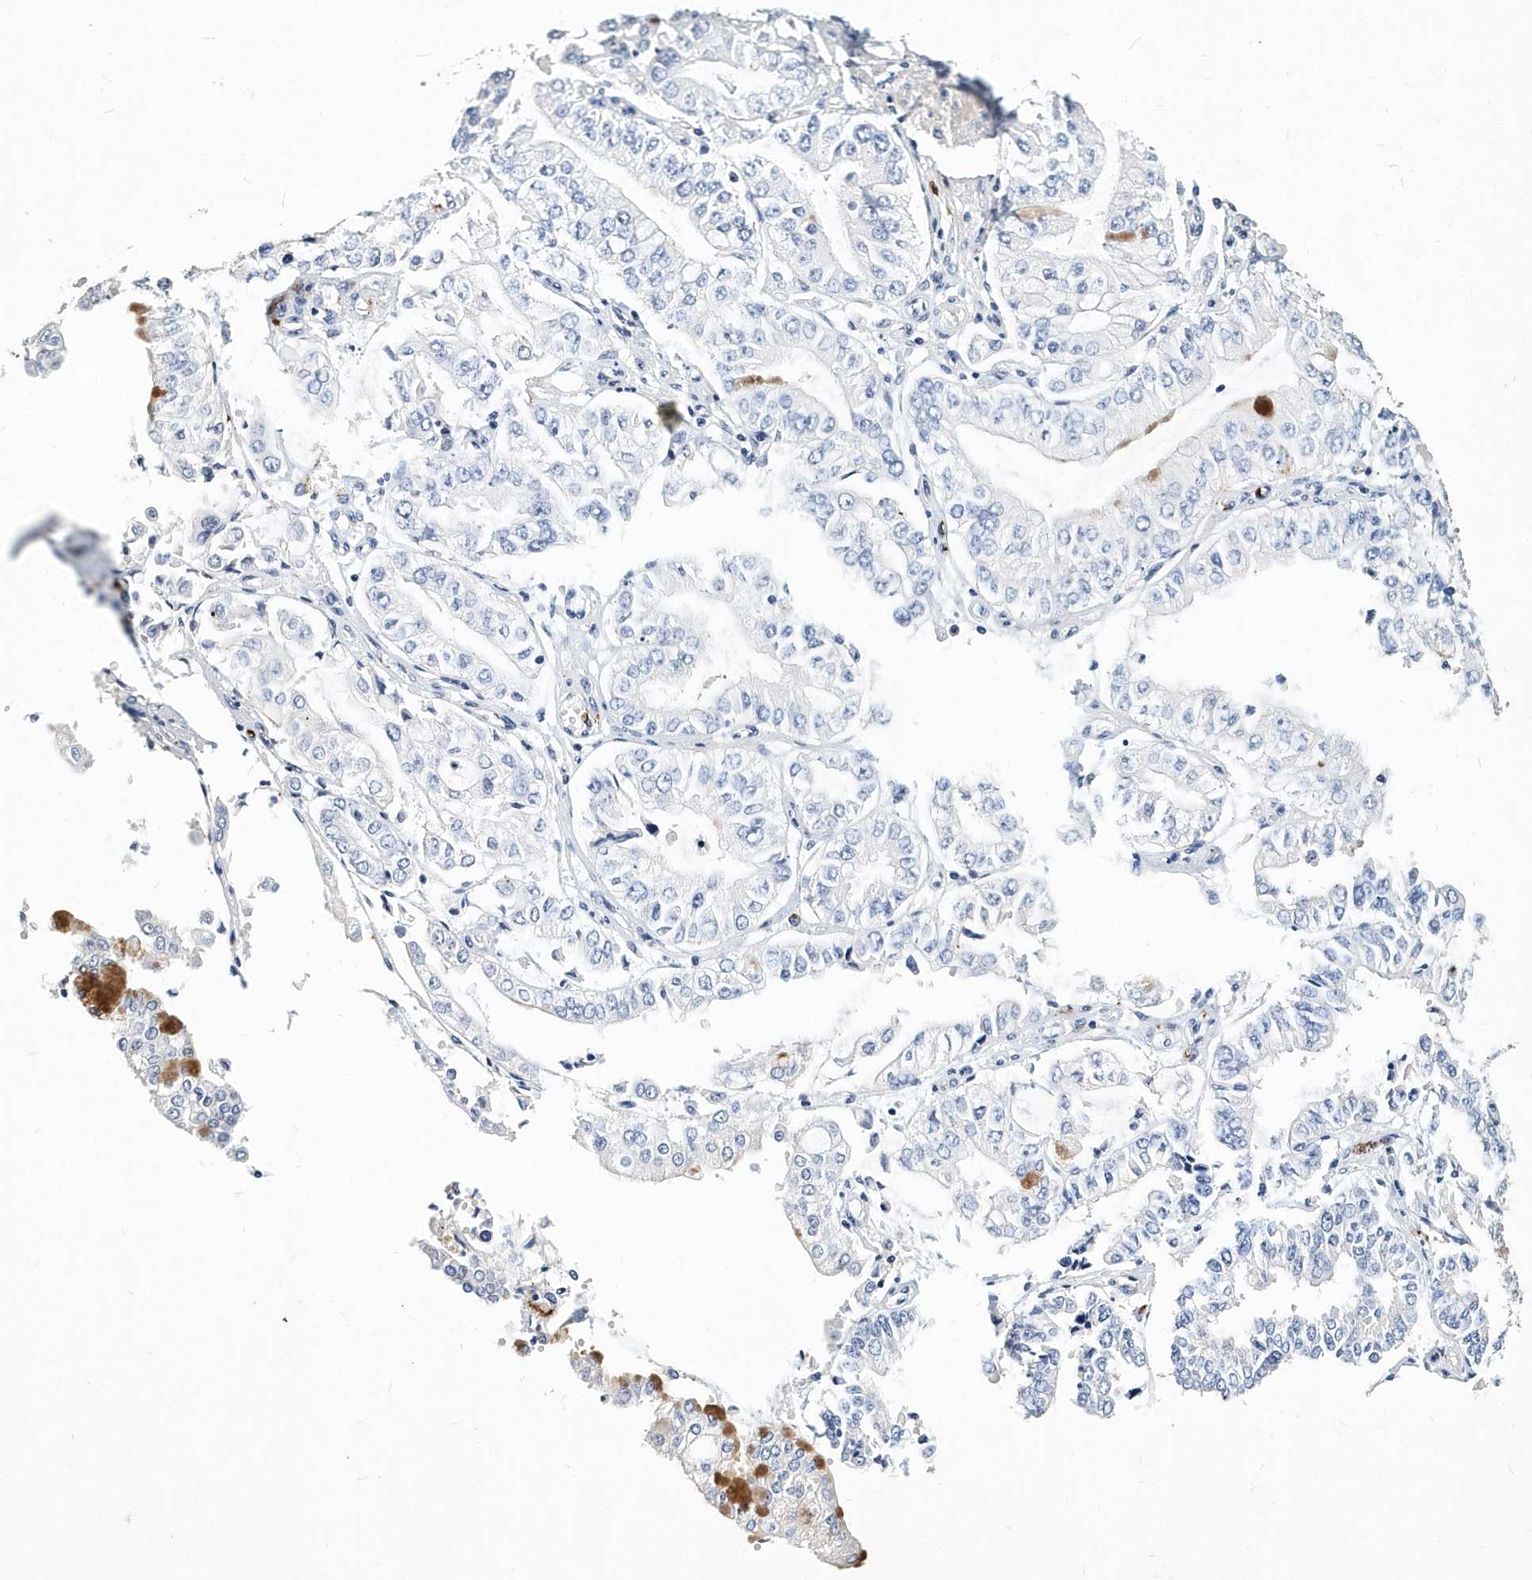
{"staining": {"intensity": "negative", "quantity": "none", "location": "none"}, "tissue": "stomach cancer", "cell_type": "Tumor cells", "image_type": "cancer", "snomed": [{"axis": "morphology", "description": "Adenocarcinoma, NOS"}, {"axis": "topography", "description": "Stomach"}], "caption": "The micrograph shows no staining of tumor cells in stomach adenocarcinoma.", "gene": "ITGA2B", "patient": {"sex": "male", "age": 76}}